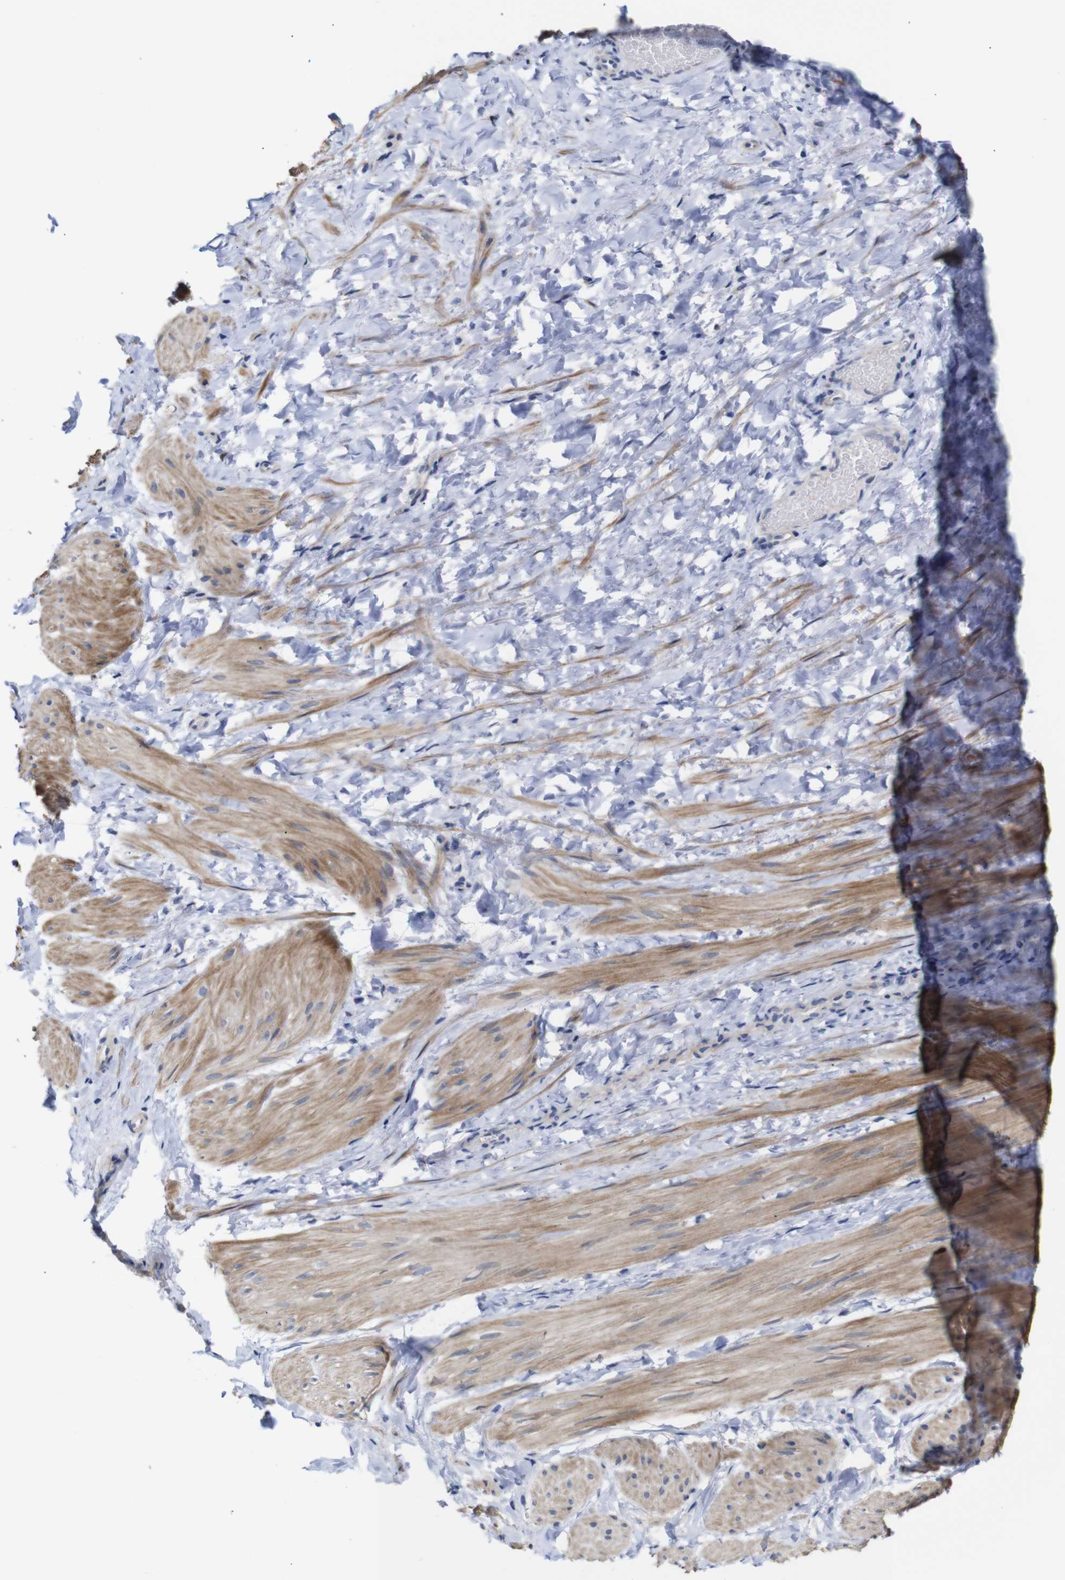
{"staining": {"intensity": "moderate", "quantity": ">75%", "location": "cytoplasmic/membranous"}, "tissue": "smooth muscle", "cell_type": "Smooth muscle cells", "image_type": "normal", "snomed": [{"axis": "morphology", "description": "Normal tissue, NOS"}, {"axis": "topography", "description": "Smooth muscle"}], "caption": "Normal smooth muscle was stained to show a protein in brown. There is medium levels of moderate cytoplasmic/membranous expression in about >75% of smooth muscle cells. The staining is performed using DAB (3,3'-diaminobenzidine) brown chromogen to label protein expression. The nuclei are counter-stained blue using hematoxylin.", "gene": "TCEAL9", "patient": {"sex": "male", "age": 16}}